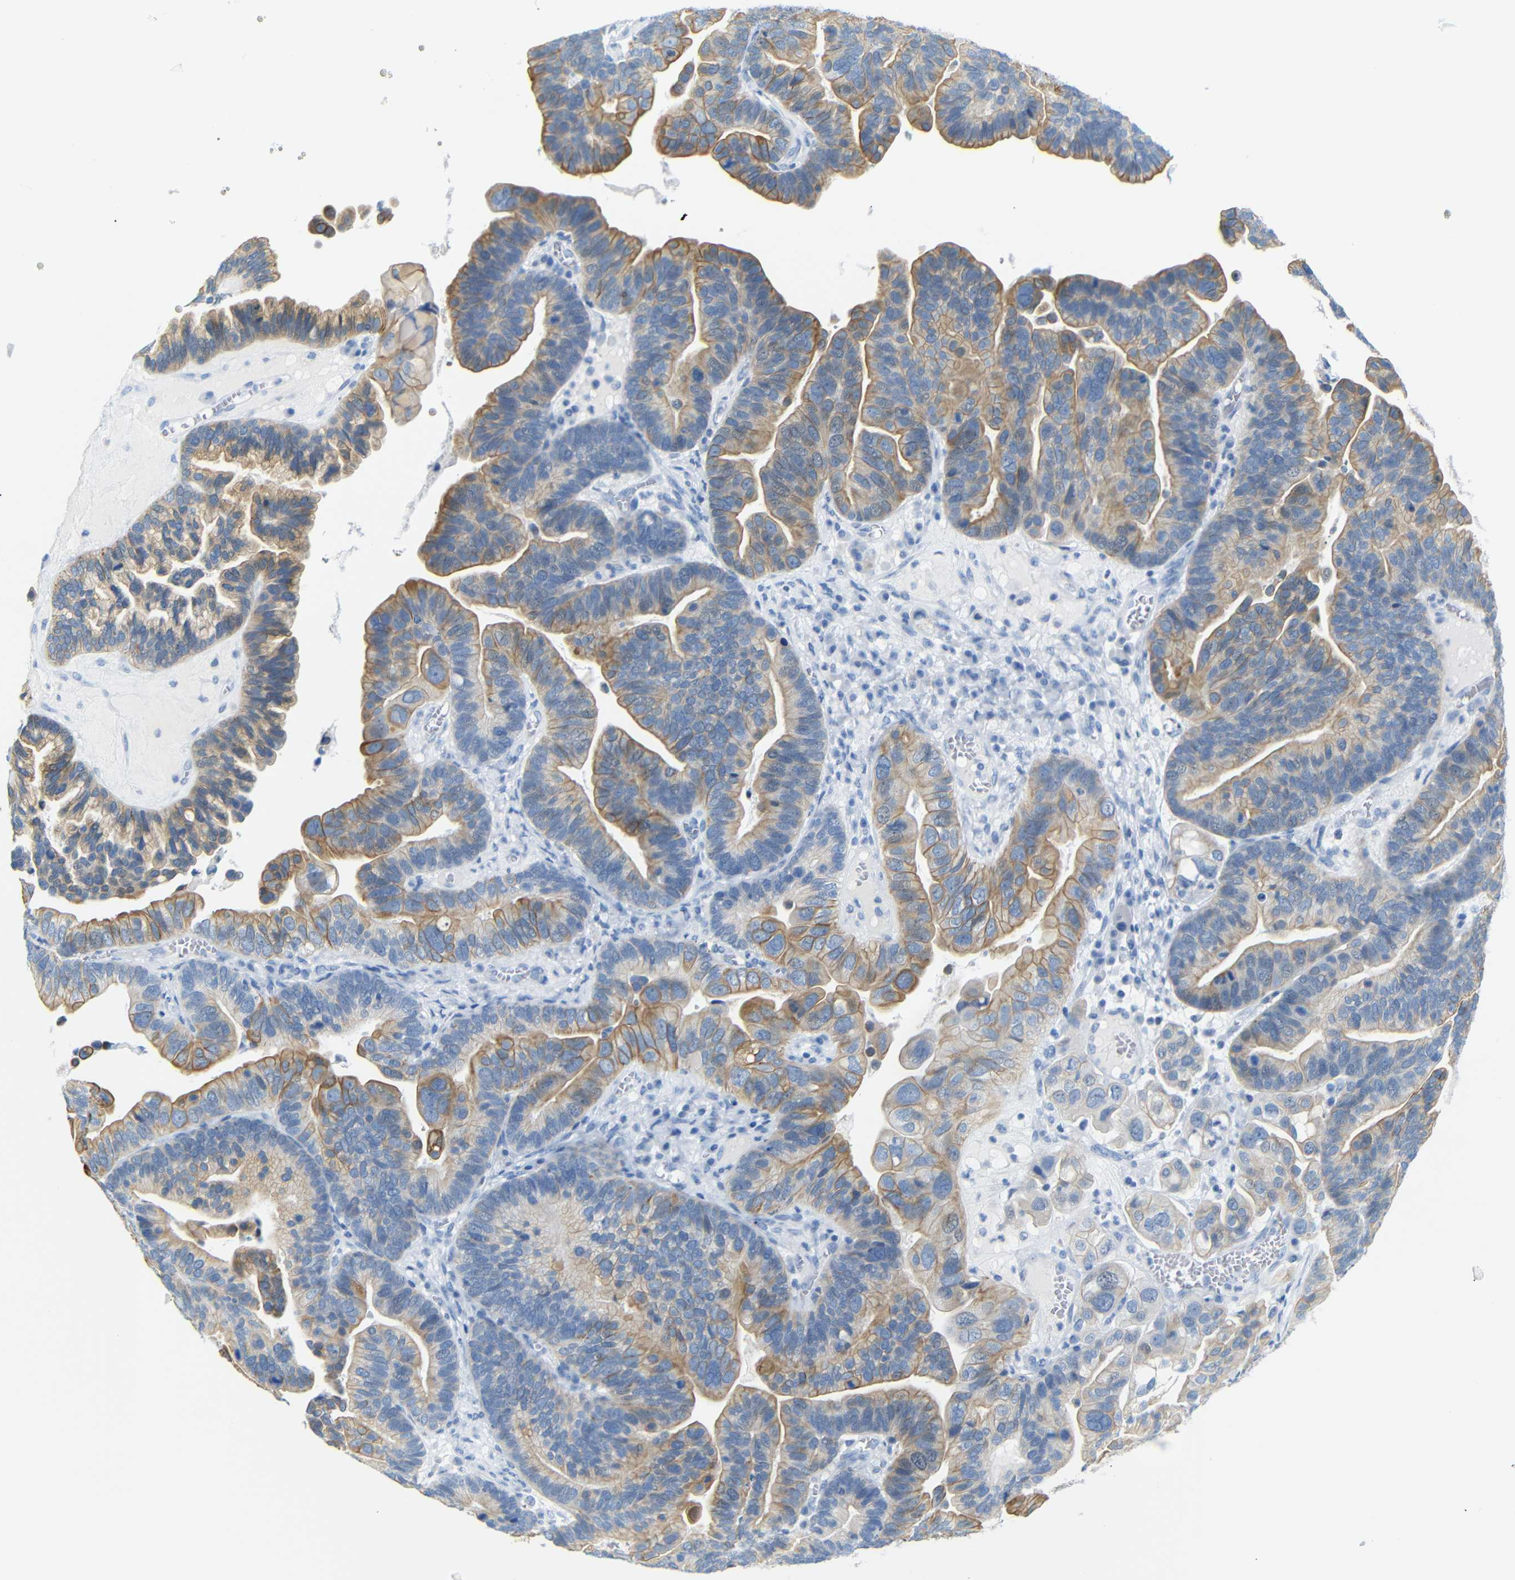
{"staining": {"intensity": "moderate", "quantity": ">75%", "location": "cytoplasmic/membranous"}, "tissue": "ovarian cancer", "cell_type": "Tumor cells", "image_type": "cancer", "snomed": [{"axis": "morphology", "description": "Cystadenocarcinoma, serous, NOS"}, {"axis": "topography", "description": "Ovary"}], "caption": "Moderate cytoplasmic/membranous staining is identified in about >75% of tumor cells in ovarian cancer.", "gene": "DYNAP", "patient": {"sex": "female", "age": 56}}